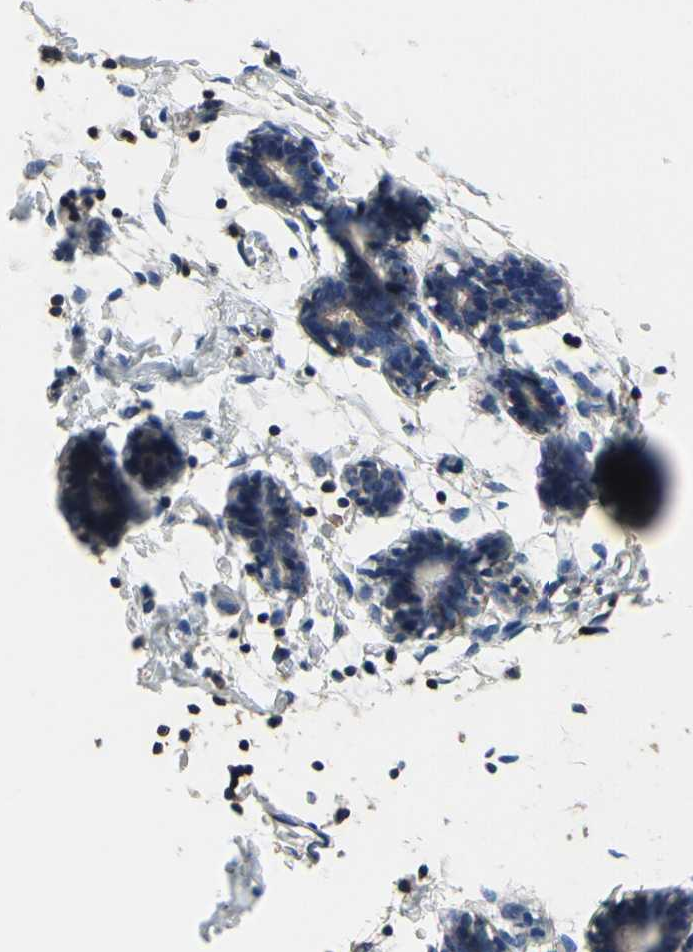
{"staining": {"intensity": "strong", "quantity": "25%-75%", "location": "cytoplasmic/membranous"}, "tissue": "breast", "cell_type": "Adipocytes", "image_type": "normal", "snomed": [{"axis": "morphology", "description": "Normal tissue, NOS"}, {"axis": "topography", "description": "Breast"}], "caption": "Immunohistochemical staining of normal human breast displays 25%-75% levels of strong cytoplasmic/membranous protein positivity in about 25%-75% of adipocytes.", "gene": "ANXA6", "patient": {"sex": "female", "age": 27}}